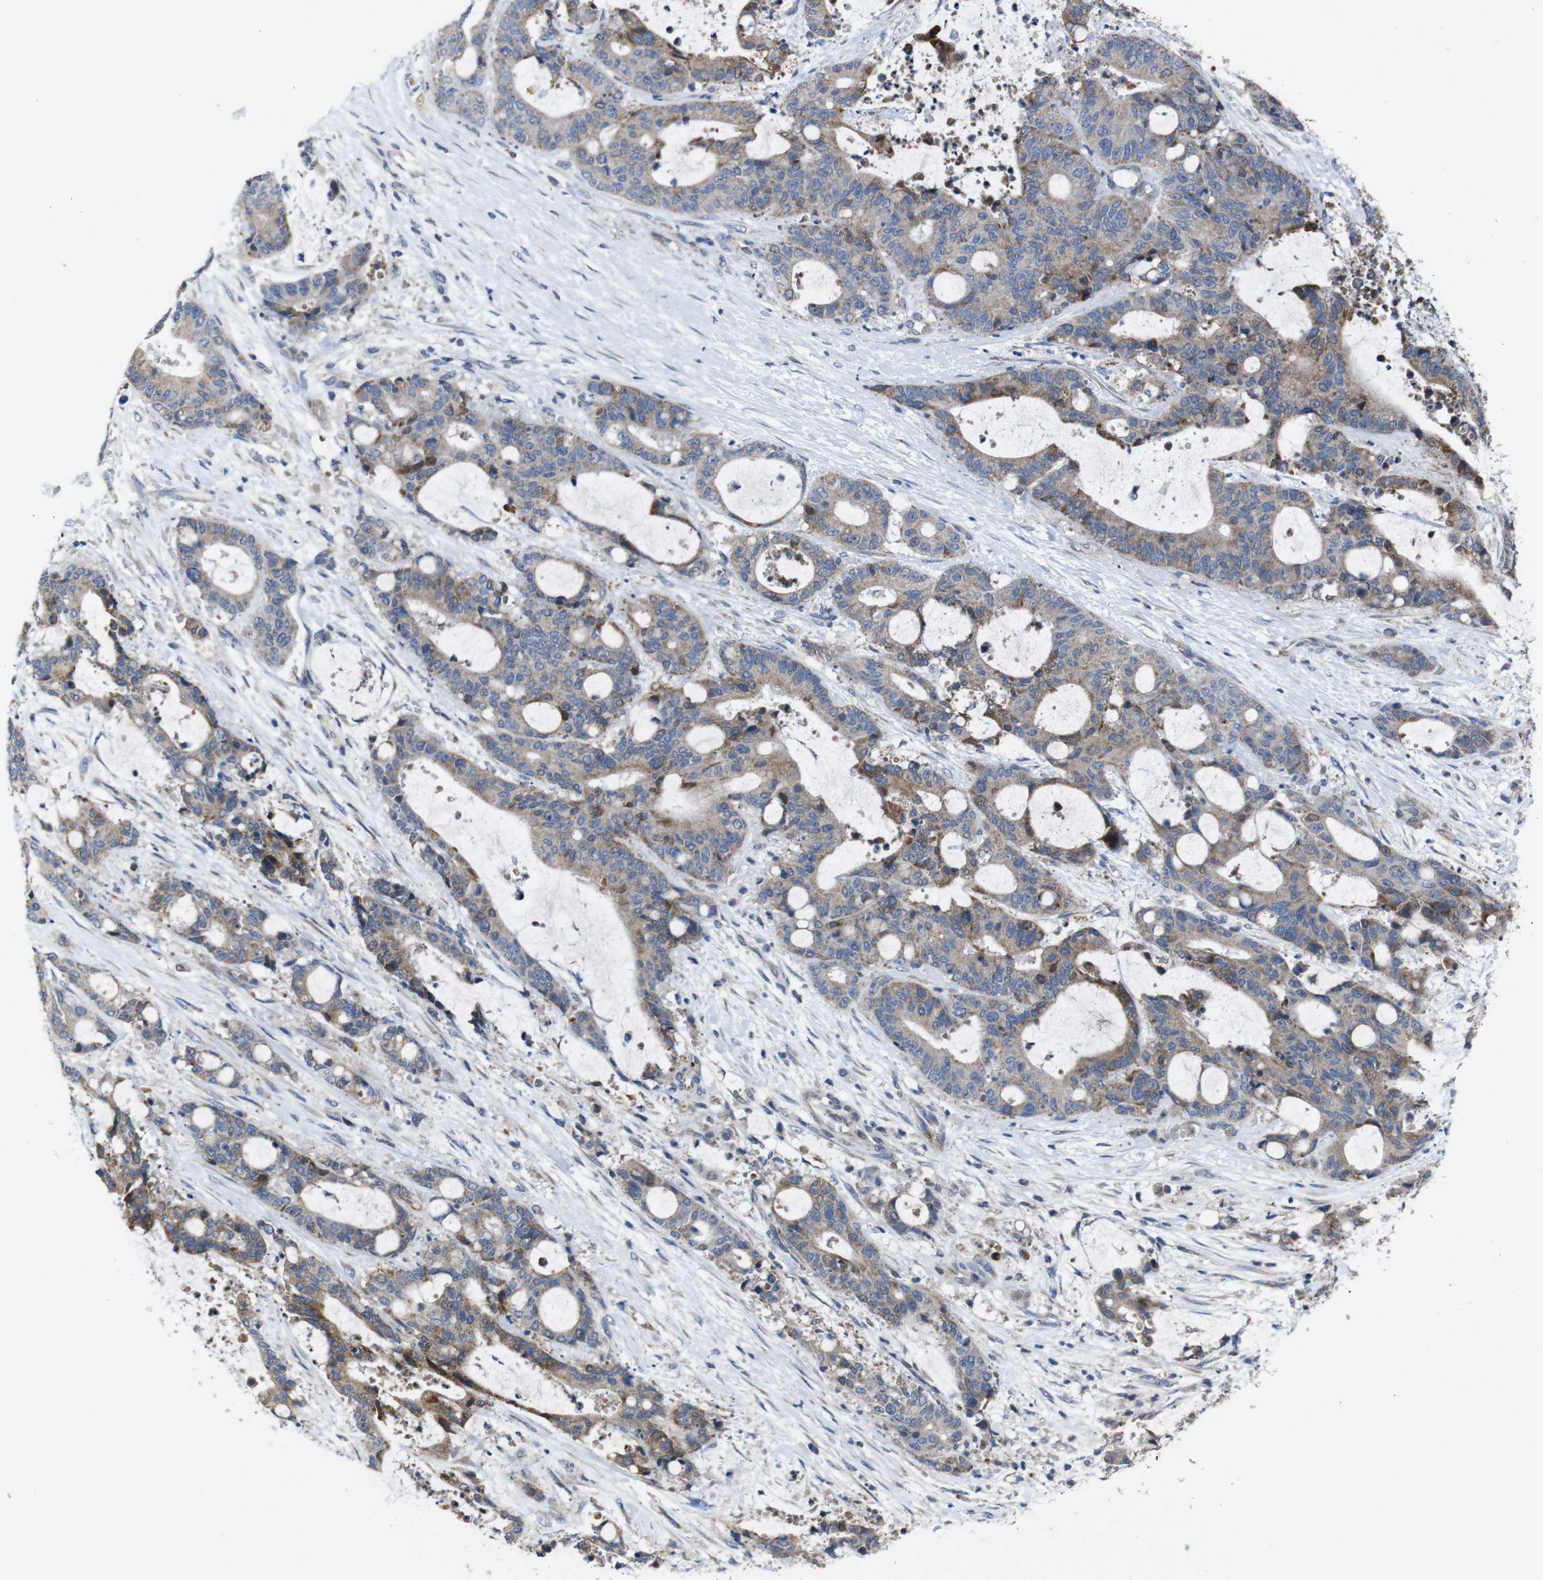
{"staining": {"intensity": "moderate", "quantity": "25%-75%", "location": "cytoplasmic/membranous"}, "tissue": "liver cancer", "cell_type": "Tumor cells", "image_type": "cancer", "snomed": [{"axis": "morphology", "description": "Normal tissue, NOS"}, {"axis": "morphology", "description": "Cholangiocarcinoma"}, {"axis": "topography", "description": "Liver"}, {"axis": "topography", "description": "Peripheral nerve tissue"}], "caption": "An immunohistochemistry histopathology image of tumor tissue is shown. Protein staining in brown highlights moderate cytoplasmic/membranous positivity in liver cancer within tumor cells.", "gene": "CHST10", "patient": {"sex": "female", "age": 73}}